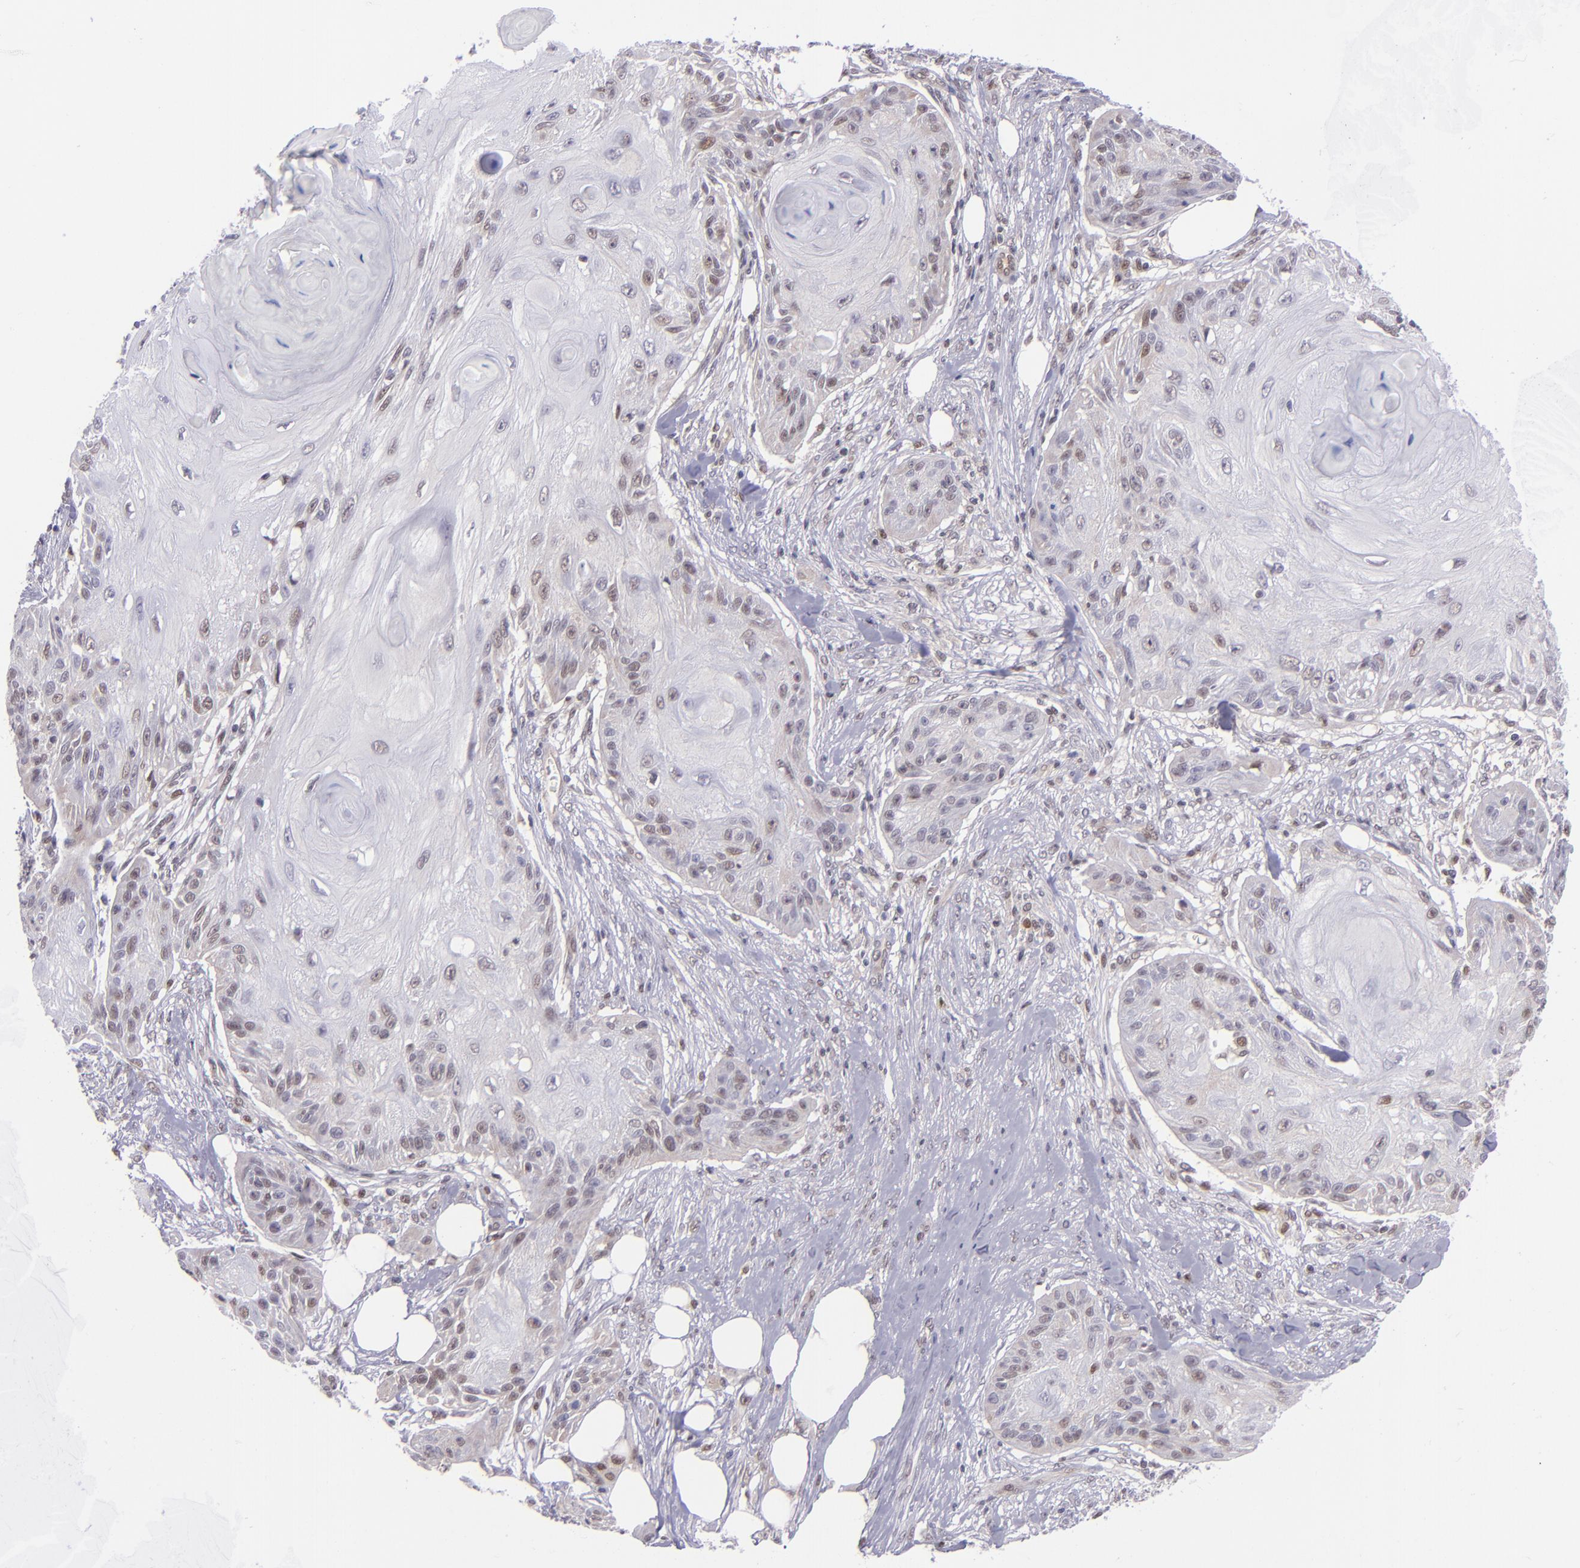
{"staining": {"intensity": "weak", "quantity": "<25%", "location": "cytoplasmic/membranous,nuclear"}, "tissue": "skin cancer", "cell_type": "Tumor cells", "image_type": "cancer", "snomed": [{"axis": "morphology", "description": "Squamous cell carcinoma, NOS"}, {"axis": "topography", "description": "Skin"}], "caption": "Immunohistochemistry image of skin cancer stained for a protein (brown), which exhibits no positivity in tumor cells.", "gene": "BAG1", "patient": {"sex": "female", "age": 88}}